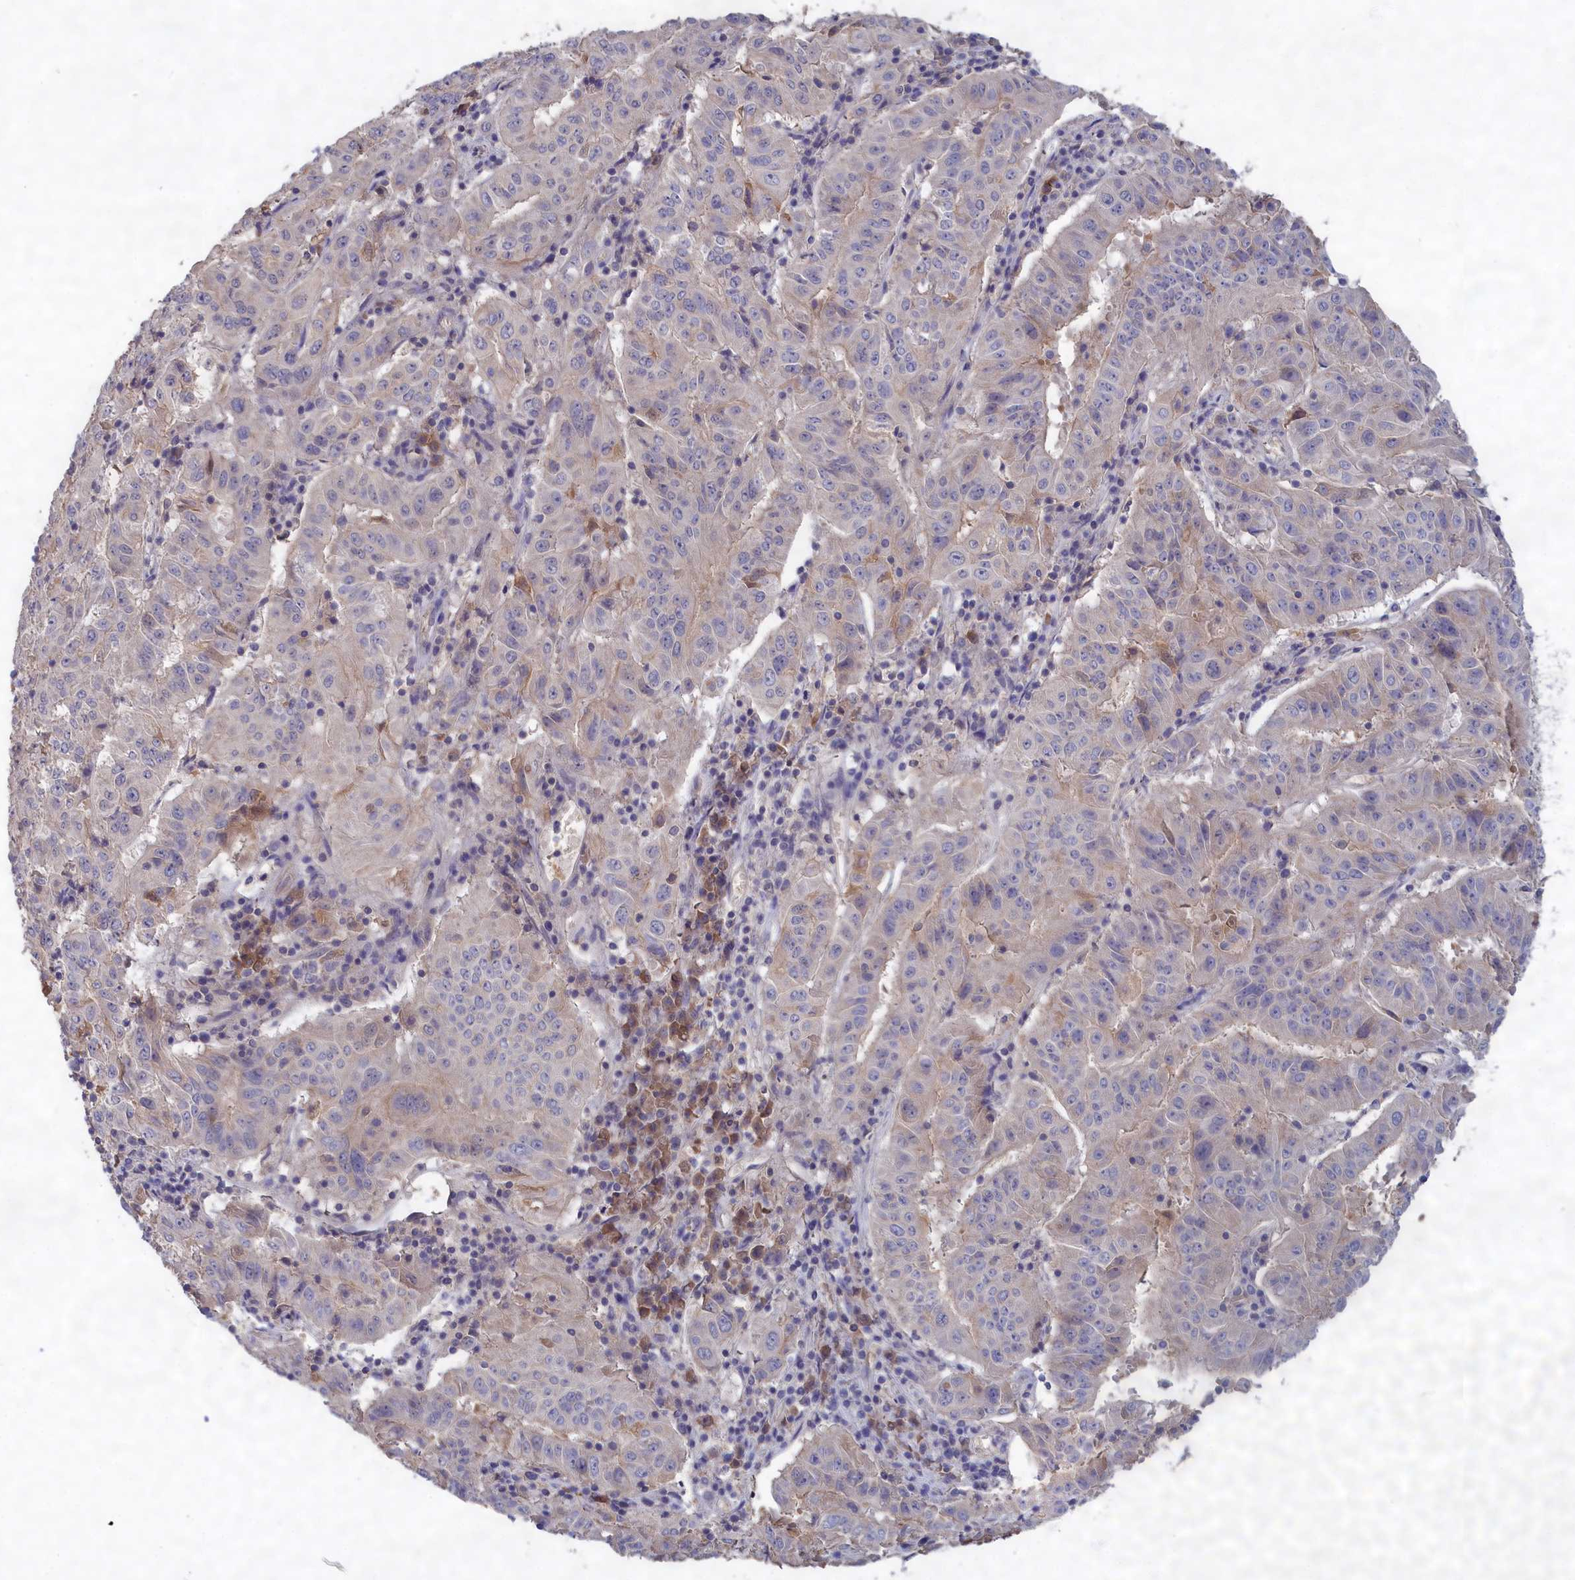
{"staining": {"intensity": "weak", "quantity": "<25%", "location": "cytoplasmic/membranous"}, "tissue": "pancreatic cancer", "cell_type": "Tumor cells", "image_type": "cancer", "snomed": [{"axis": "morphology", "description": "Adenocarcinoma, NOS"}, {"axis": "topography", "description": "Pancreas"}], "caption": "The micrograph demonstrates no significant positivity in tumor cells of adenocarcinoma (pancreatic). (Brightfield microscopy of DAB (3,3'-diaminobenzidine) immunohistochemistry at high magnification).", "gene": "CELF5", "patient": {"sex": "male", "age": 63}}